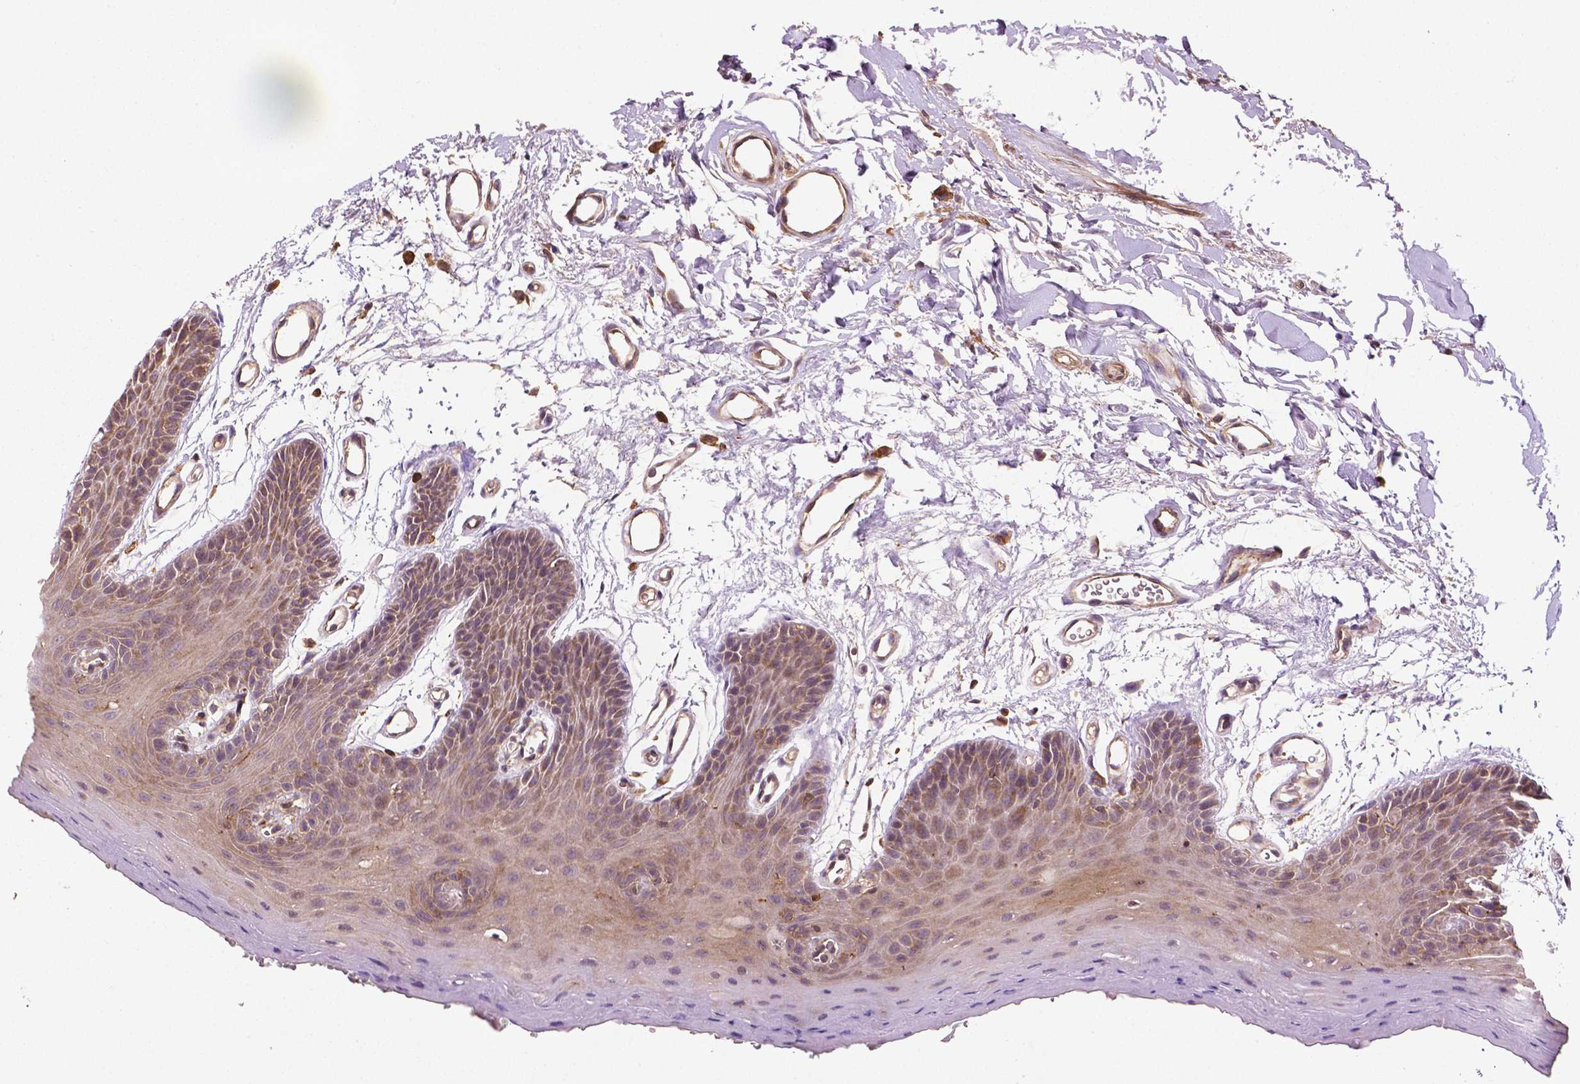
{"staining": {"intensity": "moderate", "quantity": "25%-75%", "location": "cytoplasmic/membranous"}, "tissue": "oral mucosa", "cell_type": "Squamous epithelial cells", "image_type": "normal", "snomed": [{"axis": "morphology", "description": "Normal tissue, NOS"}, {"axis": "morphology", "description": "Squamous cell carcinoma, NOS"}, {"axis": "topography", "description": "Oral tissue"}, {"axis": "topography", "description": "Head-Neck"}], "caption": "Oral mucosa stained with immunohistochemistry displays moderate cytoplasmic/membranous positivity in approximately 25%-75% of squamous epithelial cells.", "gene": "ZMYND19", "patient": {"sex": "female", "age": 50}}